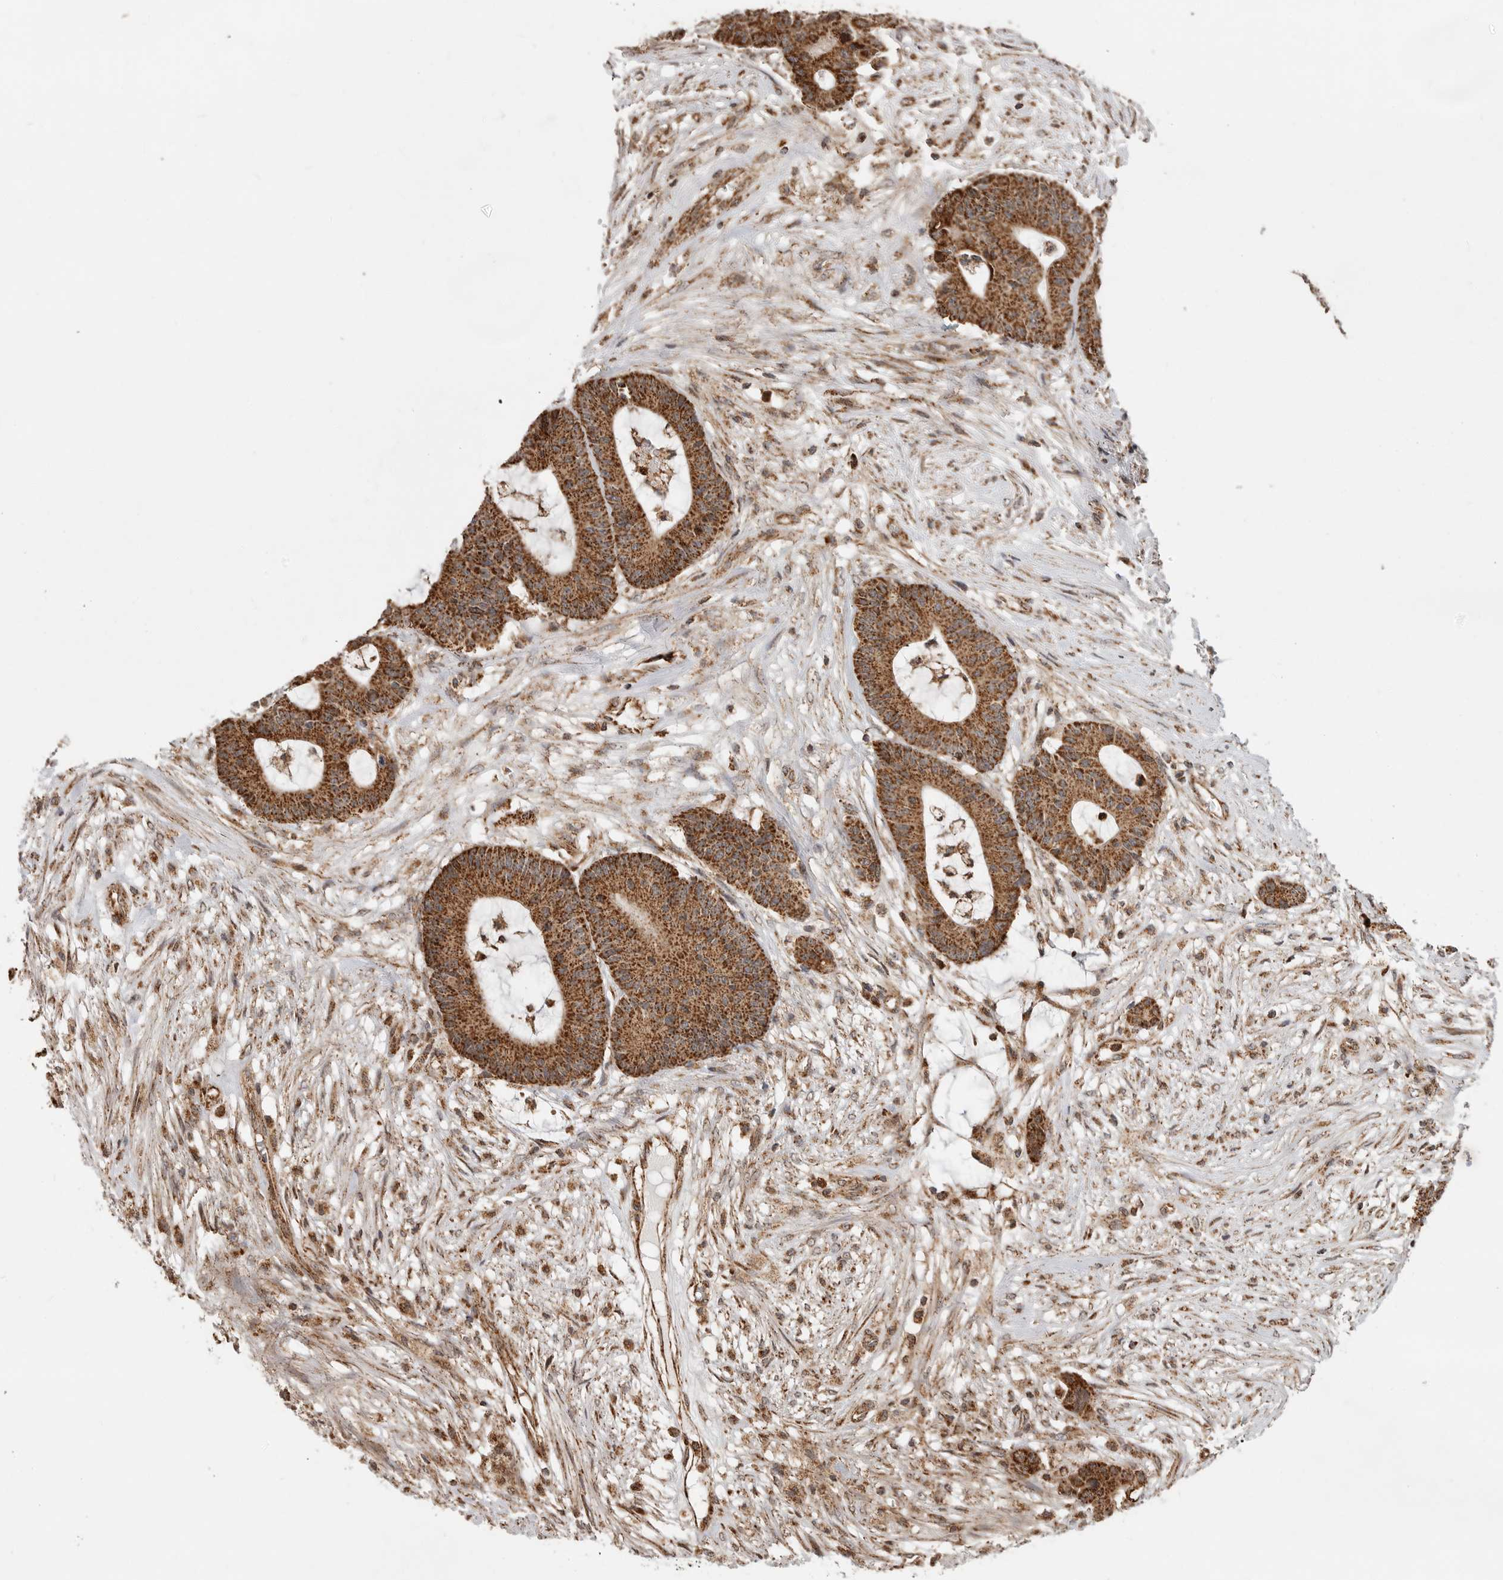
{"staining": {"intensity": "strong", "quantity": ">75%", "location": "cytoplasmic/membranous"}, "tissue": "colorectal cancer", "cell_type": "Tumor cells", "image_type": "cancer", "snomed": [{"axis": "morphology", "description": "Adenocarcinoma, NOS"}, {"axis": "topography", "description": "Colon"}], "caption": "High-power microscopy captured an IHC photomicrograph of colorectal cancer (adenocarcinoma), revealing strong cytoplasmic/membranous positivity in about >75% of tumor cells.", "gene": "GCNT2", "patient": {"sex": "female", "age": 84}}